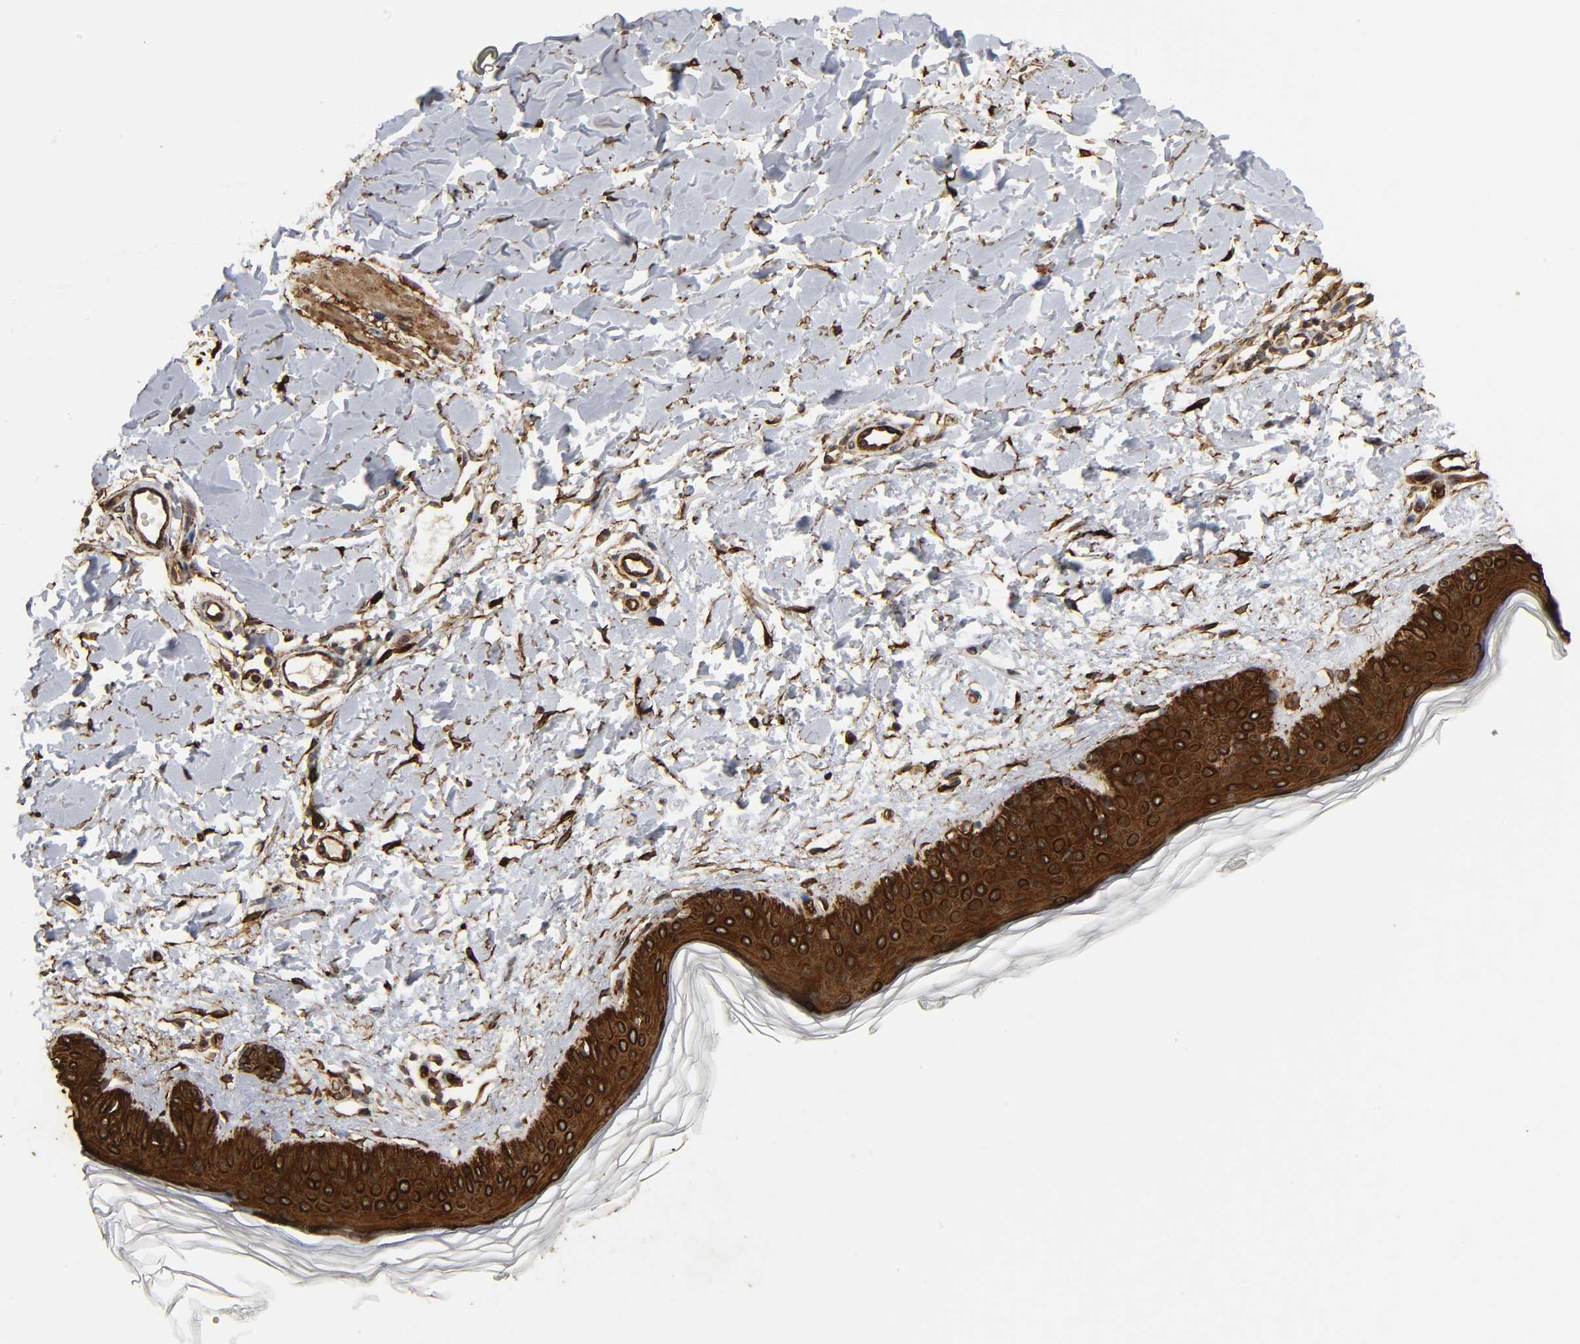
{"staining": {"intensity": "strong", "quantity": ">75%", "location": "cytoplasmic/membranous"}, "tissue": "skin", "cell_type": "Fibroblasts", "image_type": "normal", "snomed": [{"axis": "morphology", "description": "Normal tissue, NOS"}, {"axis": "topography", "description": "Skin"}], "caption": "This histopathology image shows immunohistochemistry staining of unremarkable human skin, with high strong cytoplasmic/membranous staining in approximately >75% of fibroblasts.", "gene": "AHNAK2", "patient": {"sex": "female", "age": 56}}